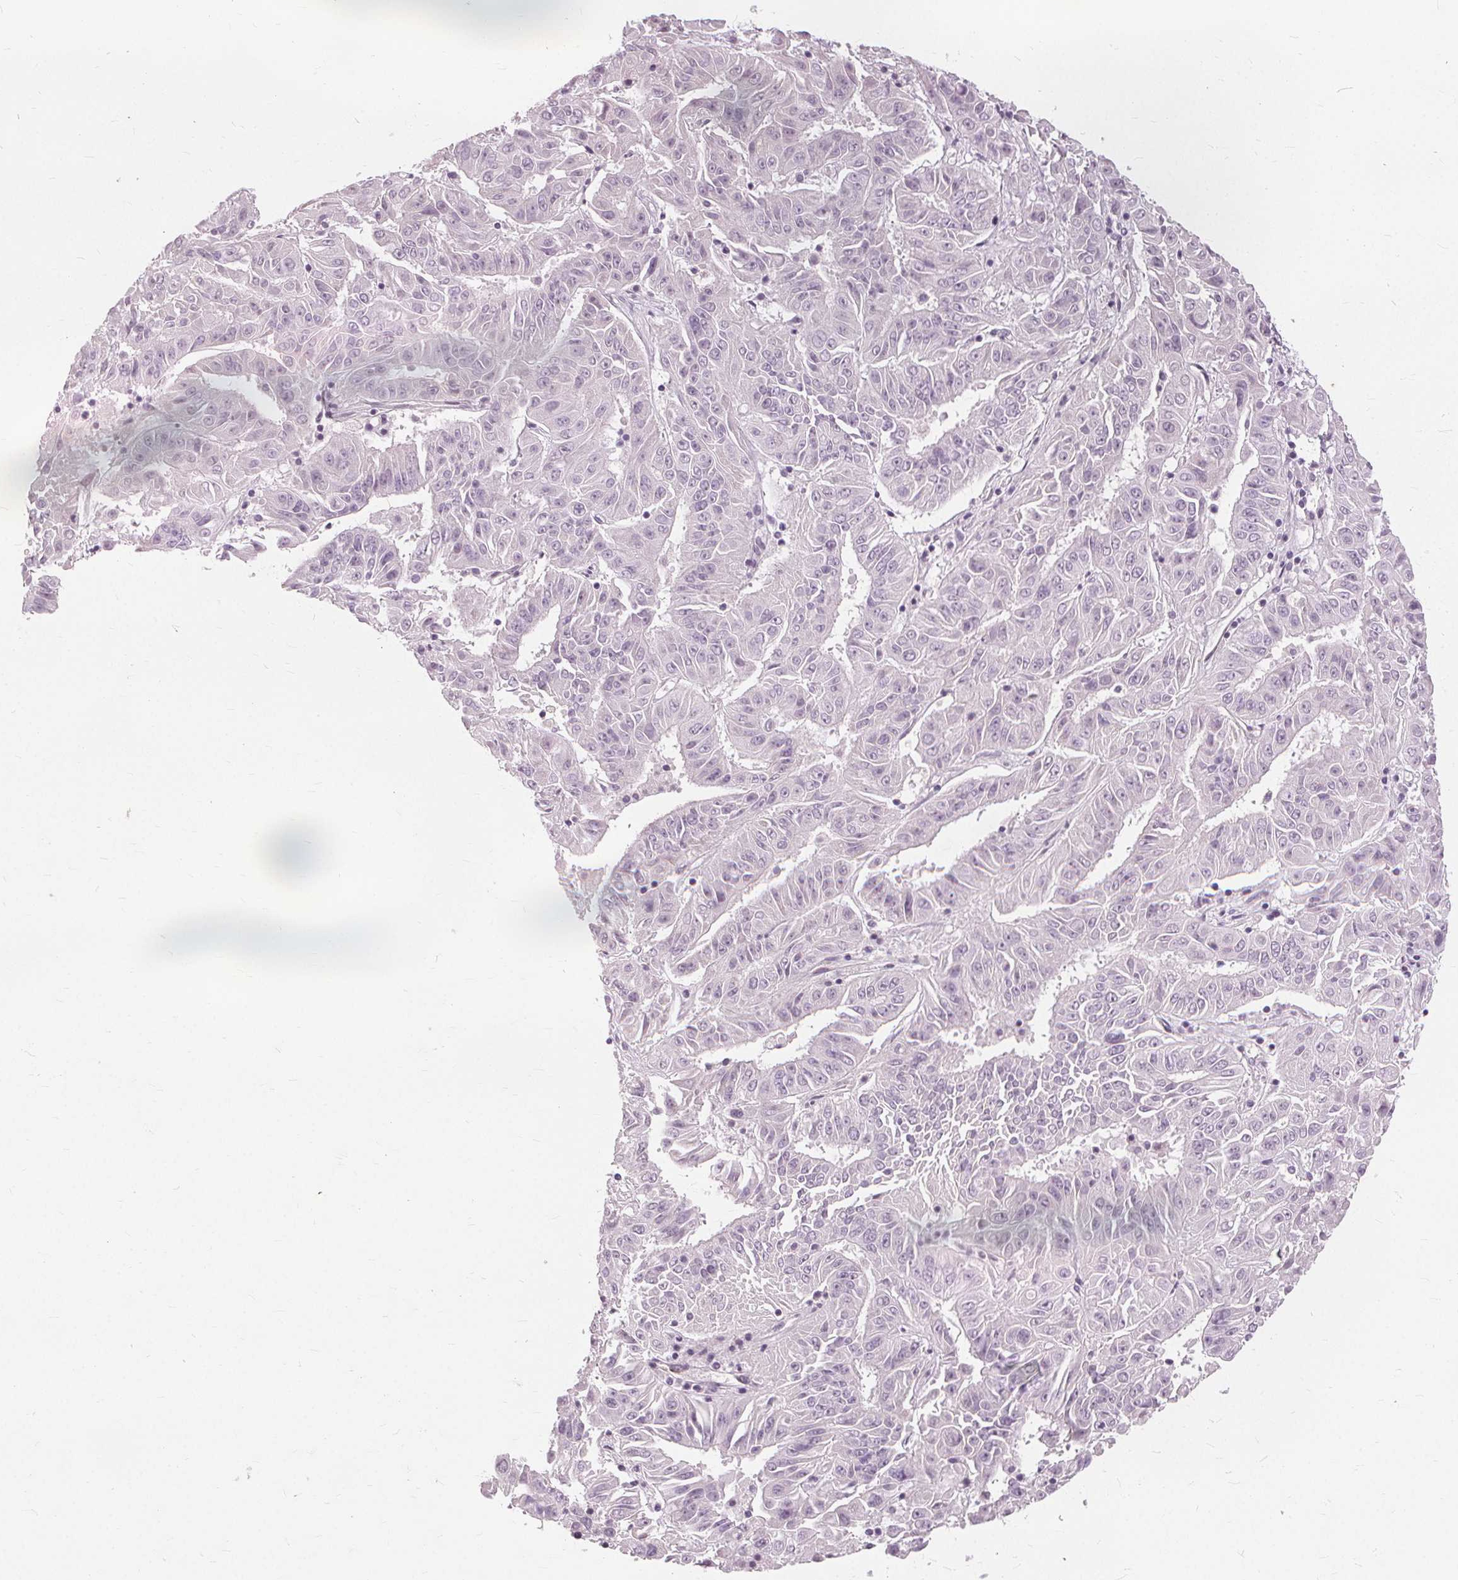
{"staining": {"intensity": "negative", "quantity": "none", "location": "none"}, "tissue": "pancreatic cancer", "cell_type": "Tumor cells", "image_type": "cancer", "snomed": [{"axis": "morphology", "description": "Adenocarcinoma, NOS"}, {"axis": "topography", "description": "Pancreas"}], "caption": "Immunohistochemistry (IHC) image of human pancreatic adenocarcinoma stained for a protein (brown), which reveals no staining in tumor cells.", "gene": "SFTPD", "patient": {"sex": "male", "age": 63}}